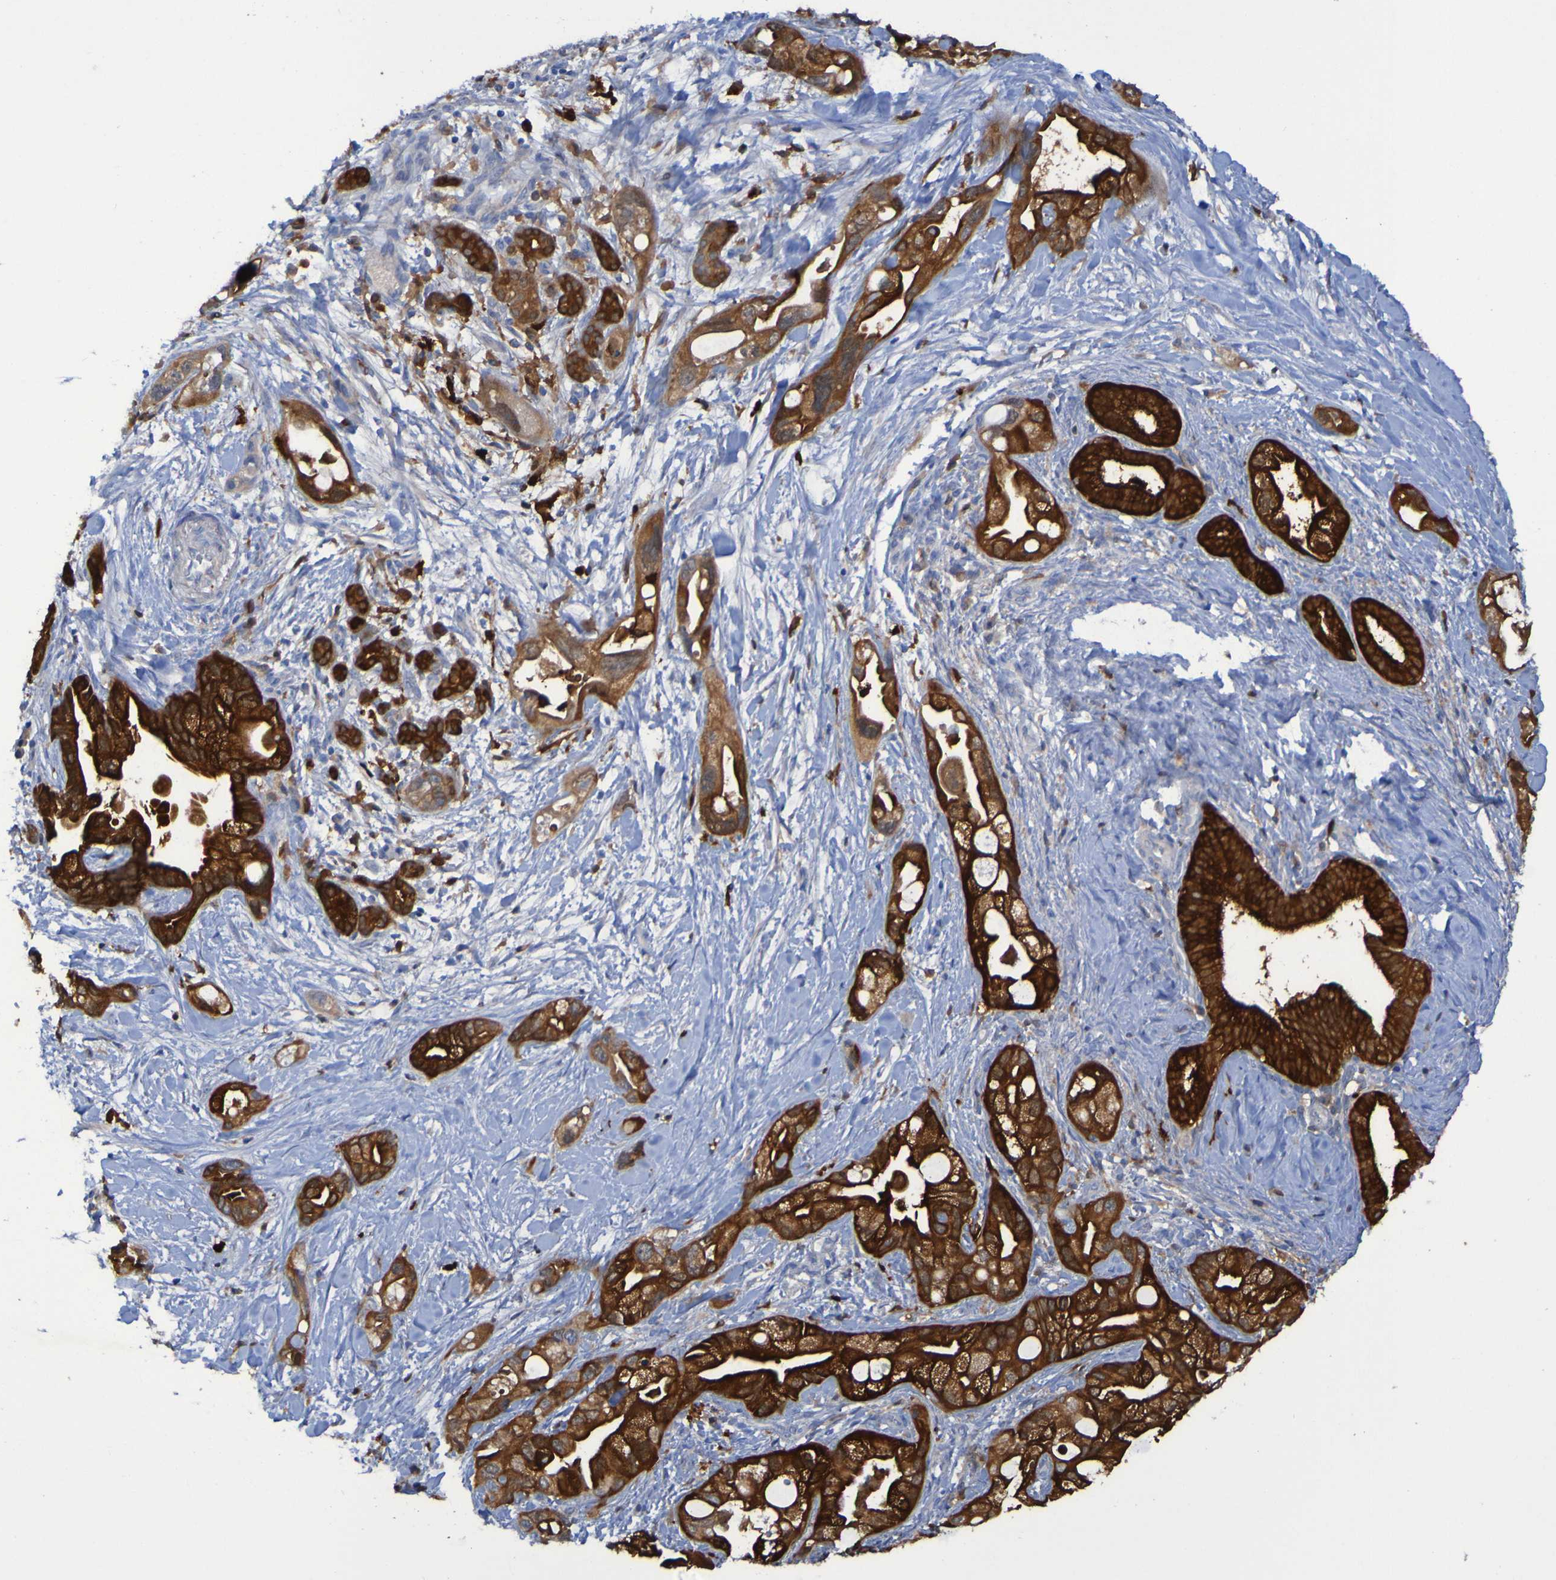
{"staining": {"intensity": "strong", "quantity": ">75%", "location": "cytoplasmic/membranous"}, "tissue": "pancreatic cancer", "cell_type": "Tumor cells", "image_type": "cancer", "snomed": [{"axis": "morphology", "description": "Adenocarcinoma, NOS"}, {"axis": "topography", "description": "Pancreas"}], "caption": "Immunohistochemical staining of human adenocarcinoma (pancreatic) demonstrates high levels of strong cytoplasmic/membranous protein staining in approximately >75% of tumor cells.", "gene": "MPPE1", "patient": {"sex": "female", "age": 77}}